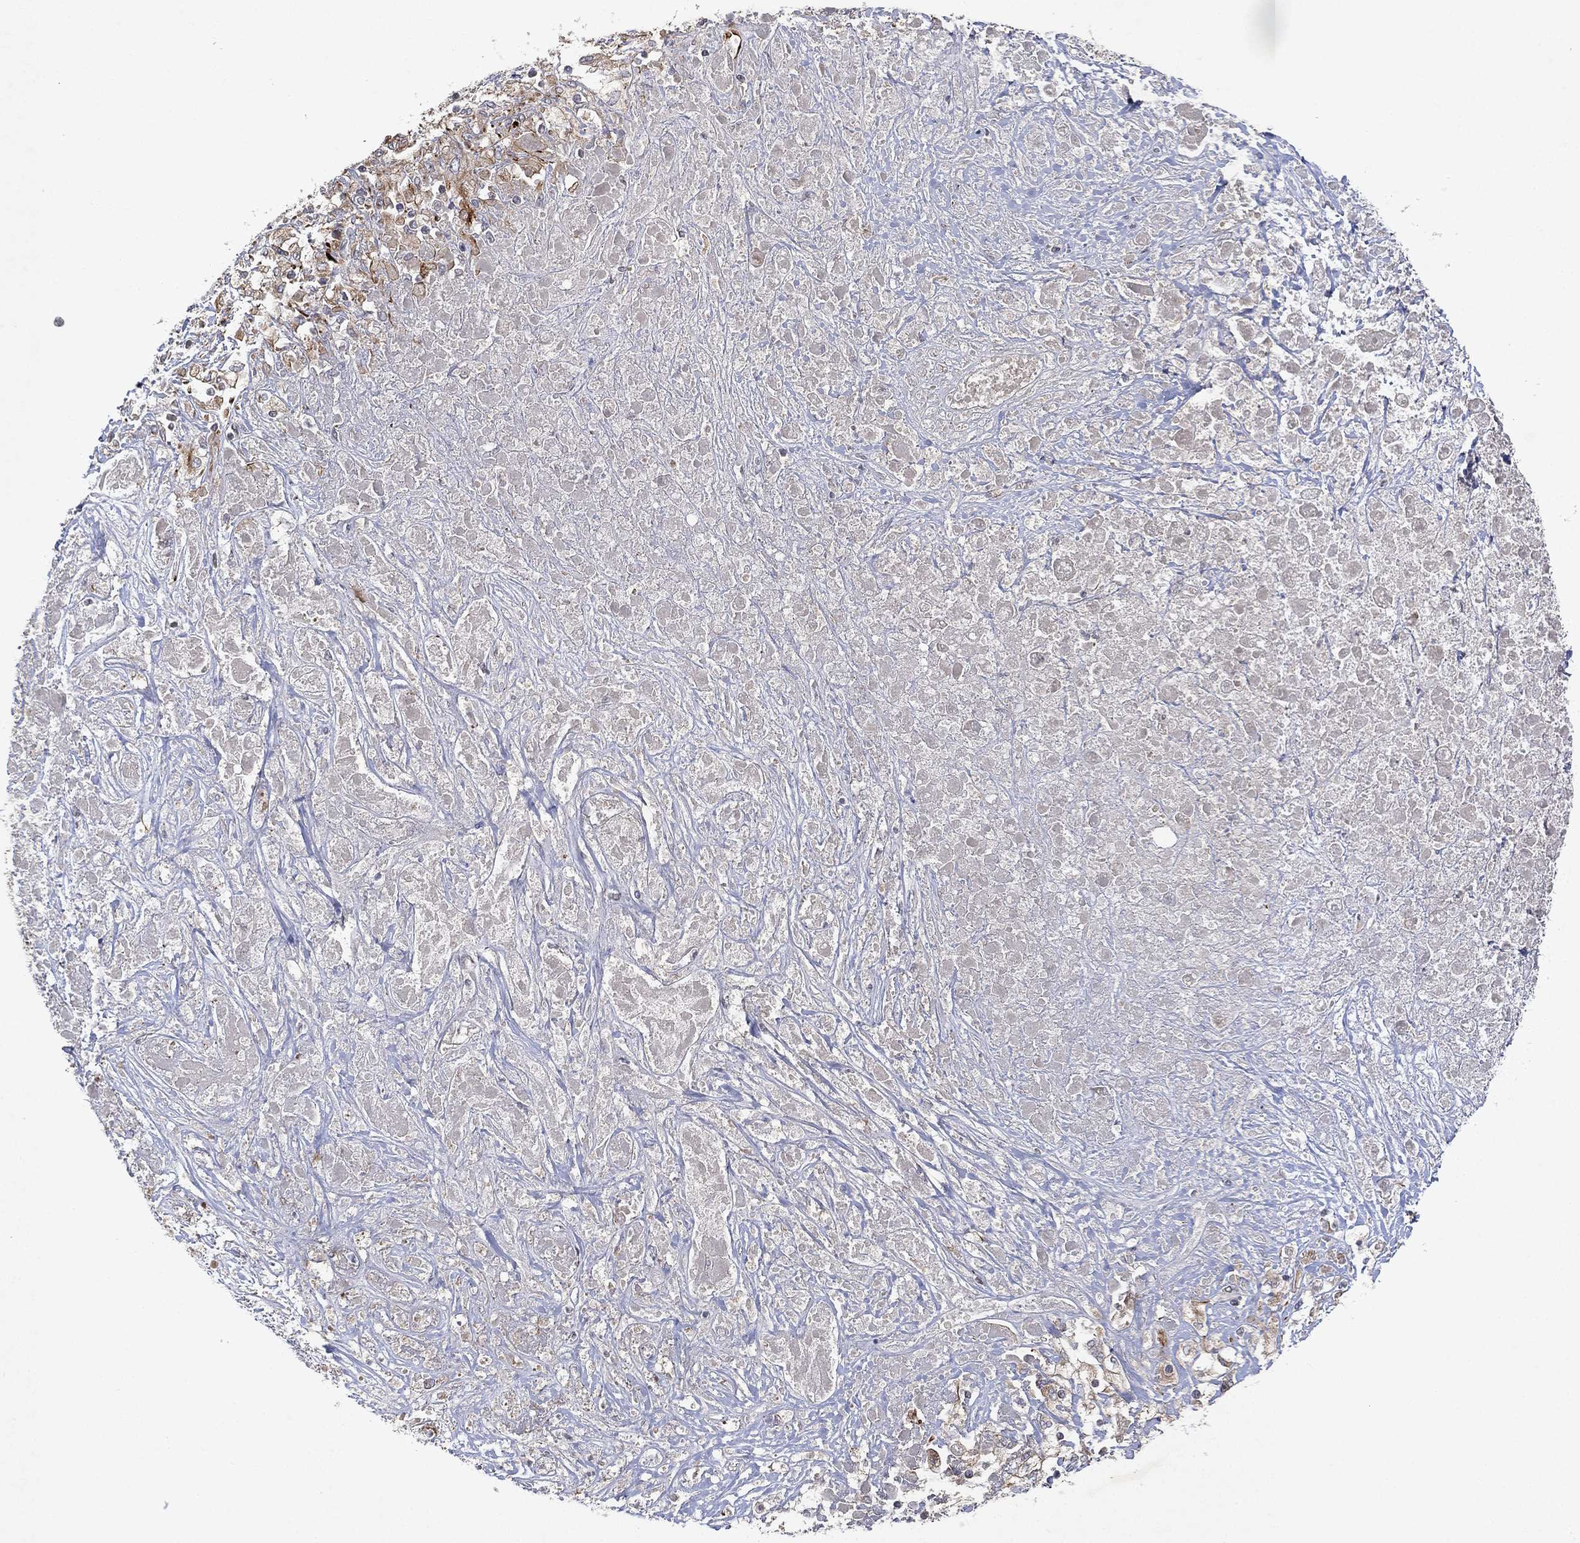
{"staining": {"intensity": "moderate", "quantity": "<25%", "location": "cytoplasmic/membranous"}, "tissue": "liver cancer", "cell_type": "Tumor cells", "image_type": "cancer", "snomed": [{"axis": "morphology", "description": "Adenocarcinoma, NOS"}, {"axis": "morphology", "description": "Cholangiocarcinoma"}, {"axis": "topography", "description": "Liver"}], "caption": "Cholangiocarcinoma (liver) tissue shows moderate cytoplasmic/membranous expression in about <25% of tumor cells, visualized by immunohistochemistry.", "gene": "FLI1", "patient": {"sex": "male", "age": 64}}